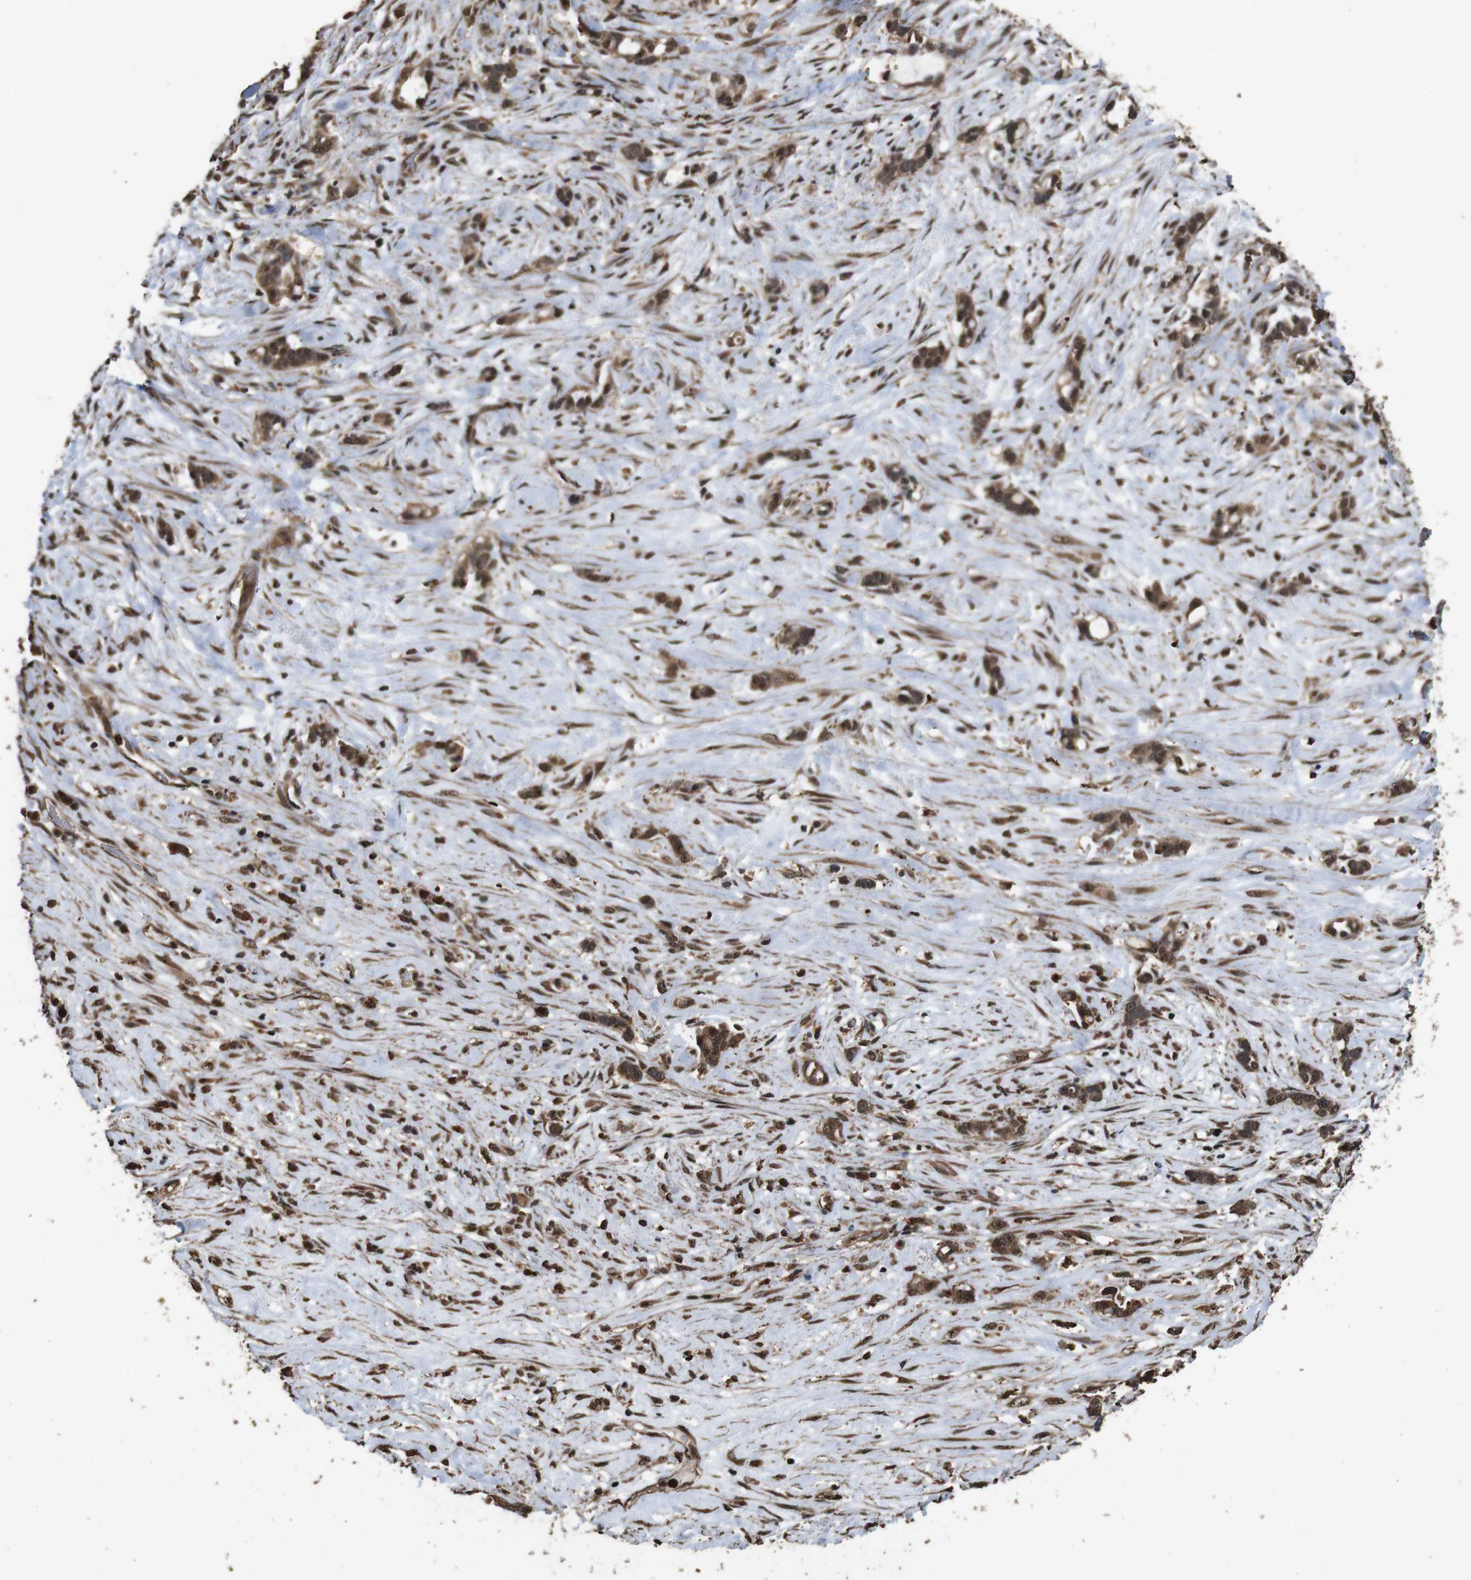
{"staining": {"intensity": "moderate", "quantity": ">75%", "location": "cytoplasmic/membranous,nuclear"}, "tissue": "liver cancer", "cell_type": "Tumor cells", "image_type": "cancer", "snomed": [{"axis": "morphology", "description": "Cholangiocarcinoma"}, {"axis": "topography", "description": "Liver"}], "caption": "This image shows IHC staining of liver cholangiocarcinoma, with medium moderate cytoplasmic/membranous and nuclear positivity in approximately >75% of tumor cells.", "gene": "RRAS2", "patient": {"sex": "female", "age": 65}}